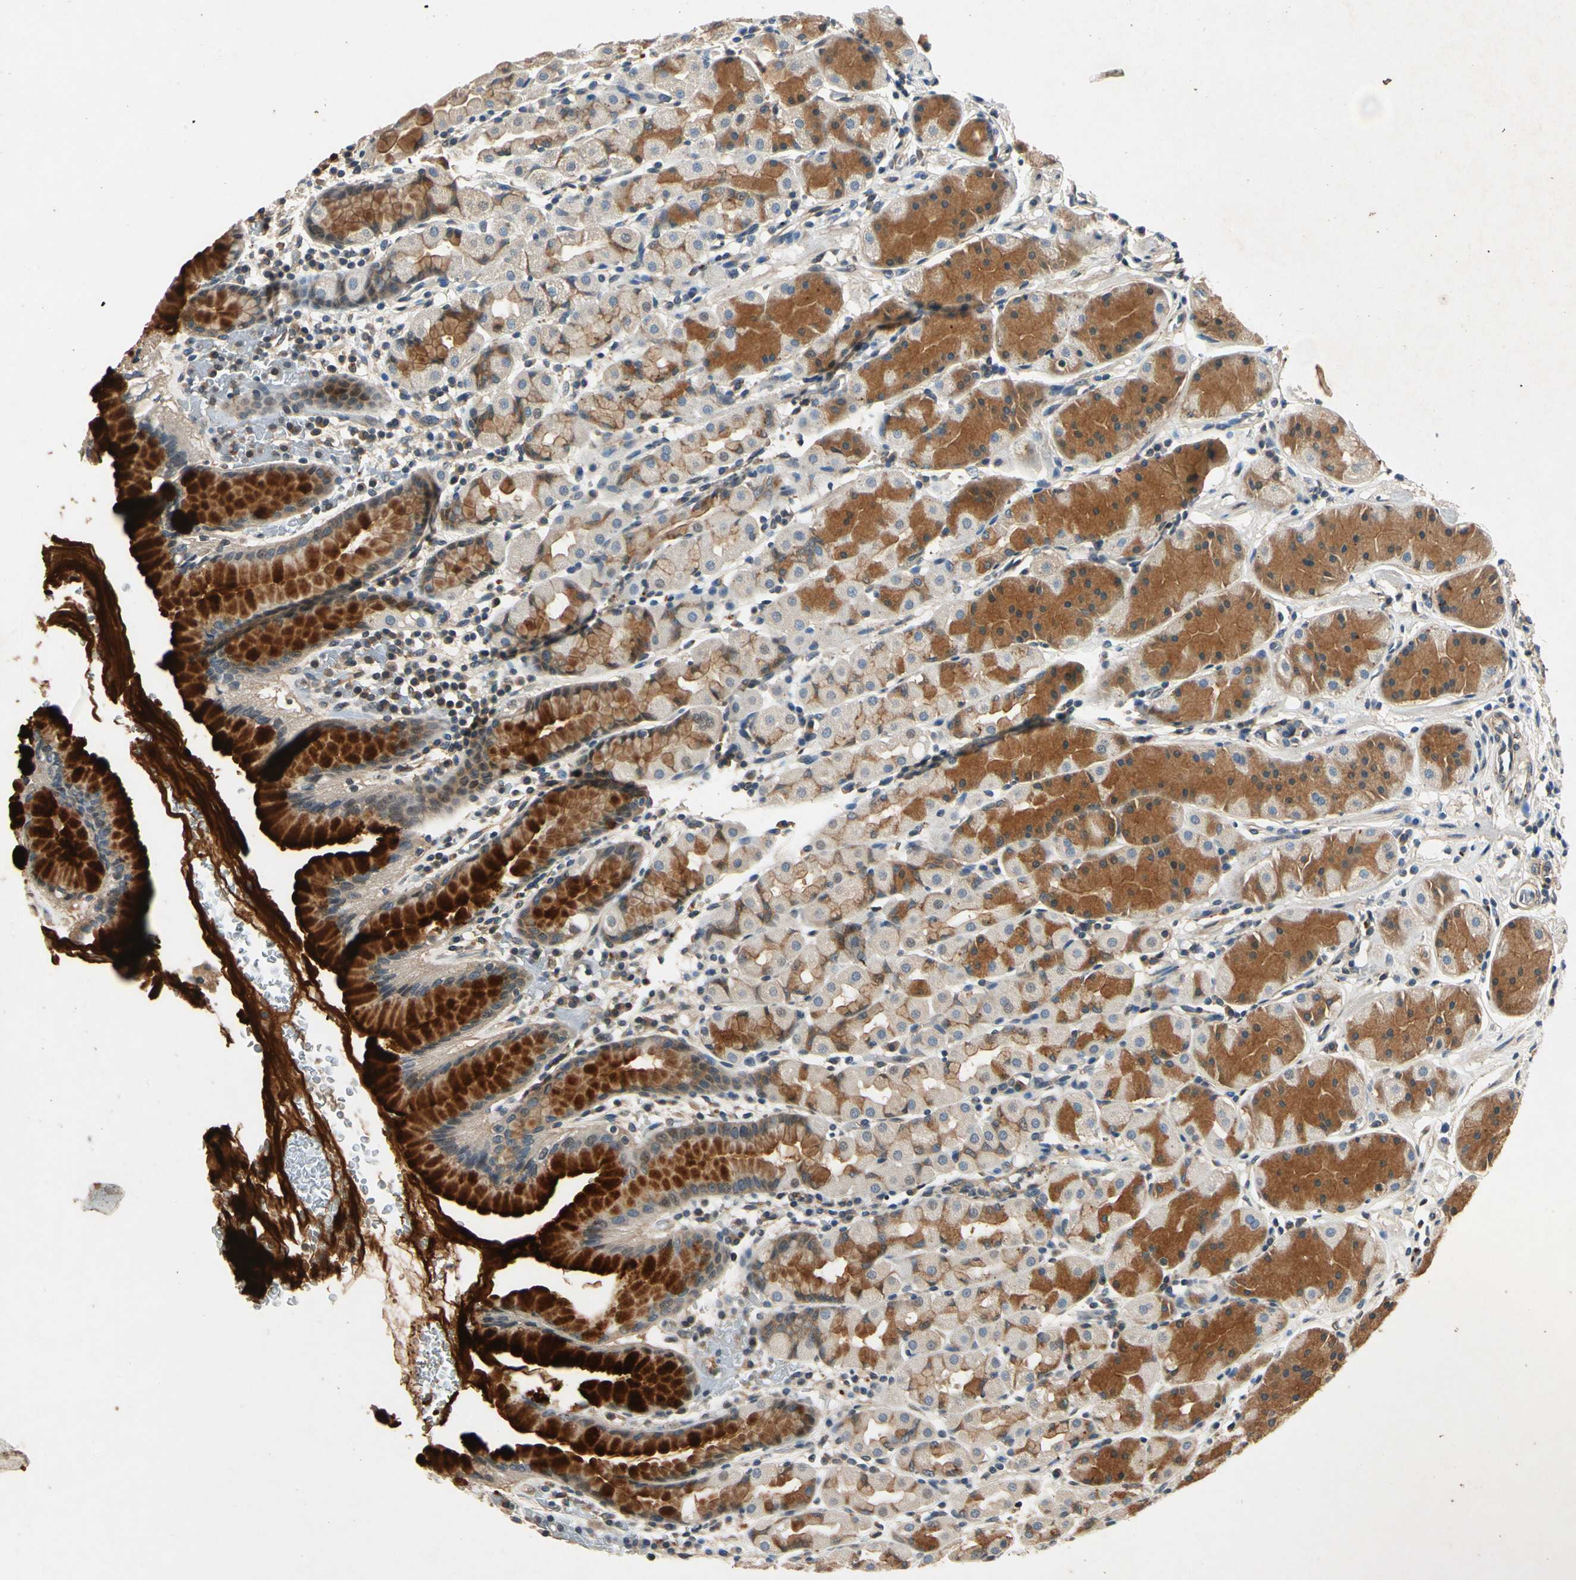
{"staining": {"intensity": "strong", "quantity": "25%-75%", "location": "cytoplasmic/membranous"}, "tissue": "stomach", "cell_type": "Glandular cells", "image_type": "normal", "snomed": [{"axis": "morphology", "description": "Normal tissue, NOS"}, {"axis": "topography", "description": "Stomach, lower"}], "caption": "Glandular cells display high levels of strong cytoplasmic/membranous expression in about 25%-75% of cells in unremarkable human stomach. (DAB (3,3'-diaminobenzidine) = brown stain, brightfield microscopy at high magnification).", "gene": "ROCK2", "patient": {"sex": "male", "age": 56}}